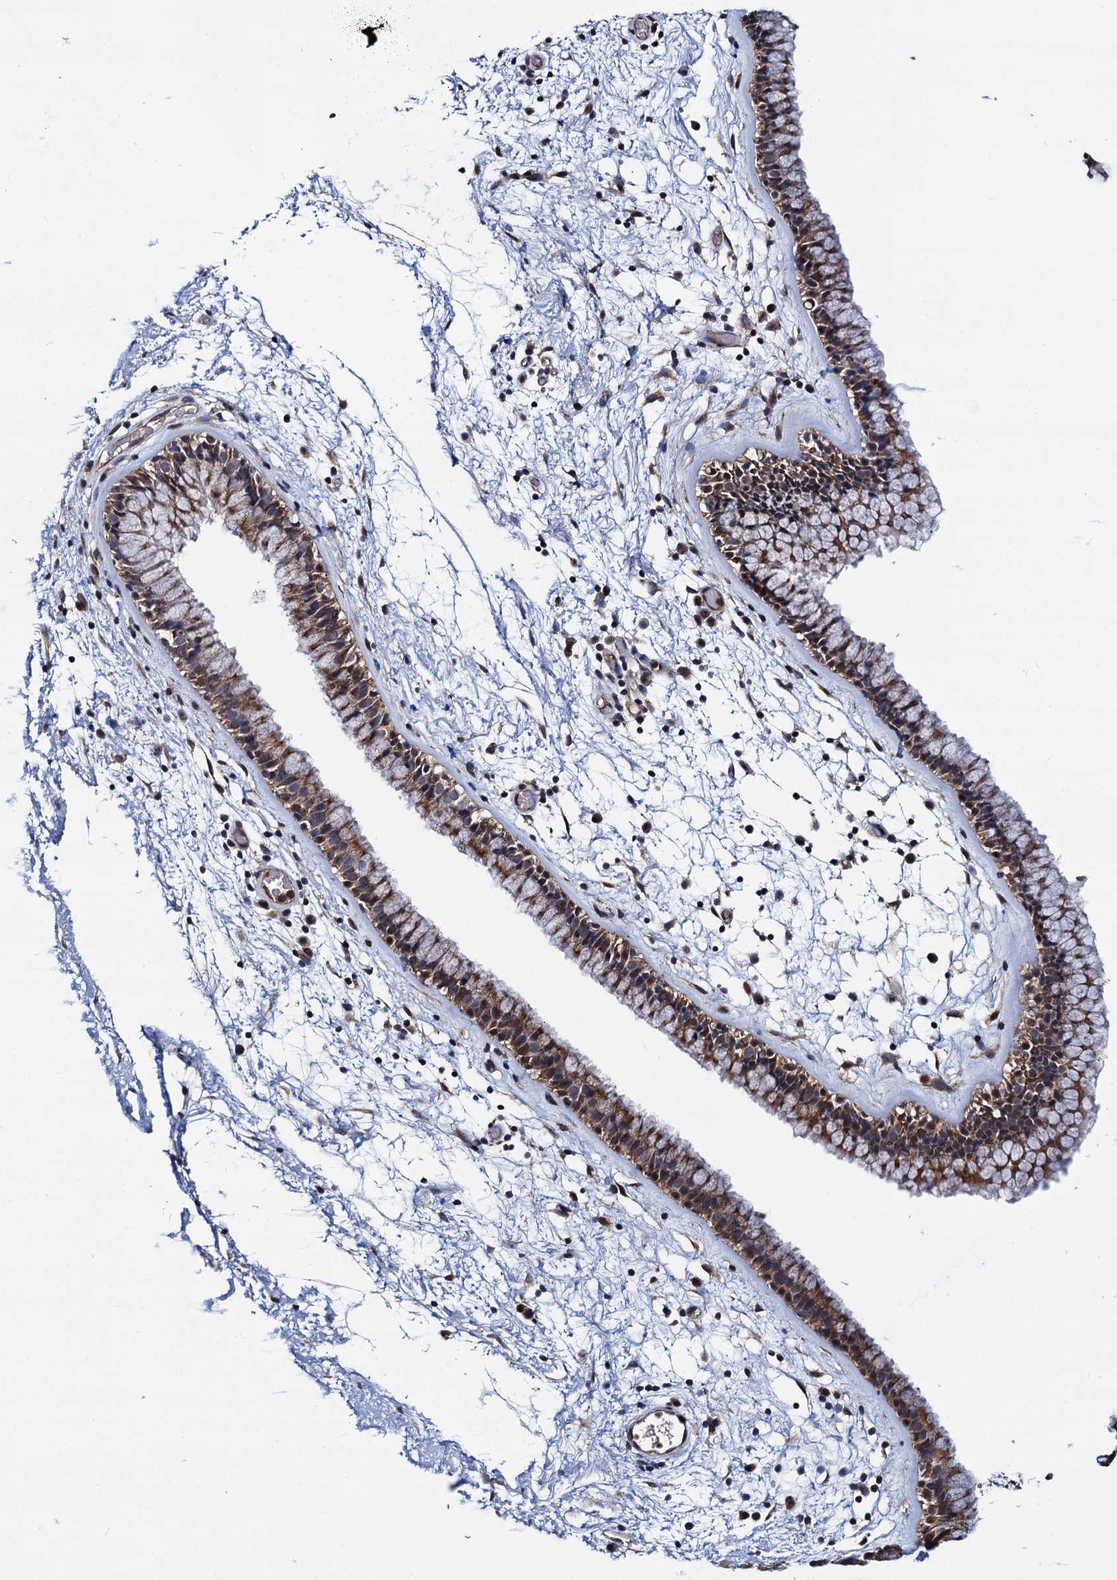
{"staining": {"intensity": "moderate", "quantity": ">75%", "location": "cytoplasmic/membranous"}, "tissue": "nasopharynx", "cell_type": "Respiratory epithelial cells", "image_type": "normal", "snomed": [{"axis": "morphology", "description": "Normal tissue, NOS"}, {"axis": "morphology", "description": "Inflammation, NOS"}, {"axis": "topography", "description": "Nasopharynx"}], "caption": "IHC (DAB (3,3'-diaminobenzidine)) staining of normal human nasopharynx reveals moderate cytoplasmic/membranous protein expression in about >75% of respiratory epithelial cells.", "gene": "PTCD3", "patient": {"sex": "male", "age": 48}}